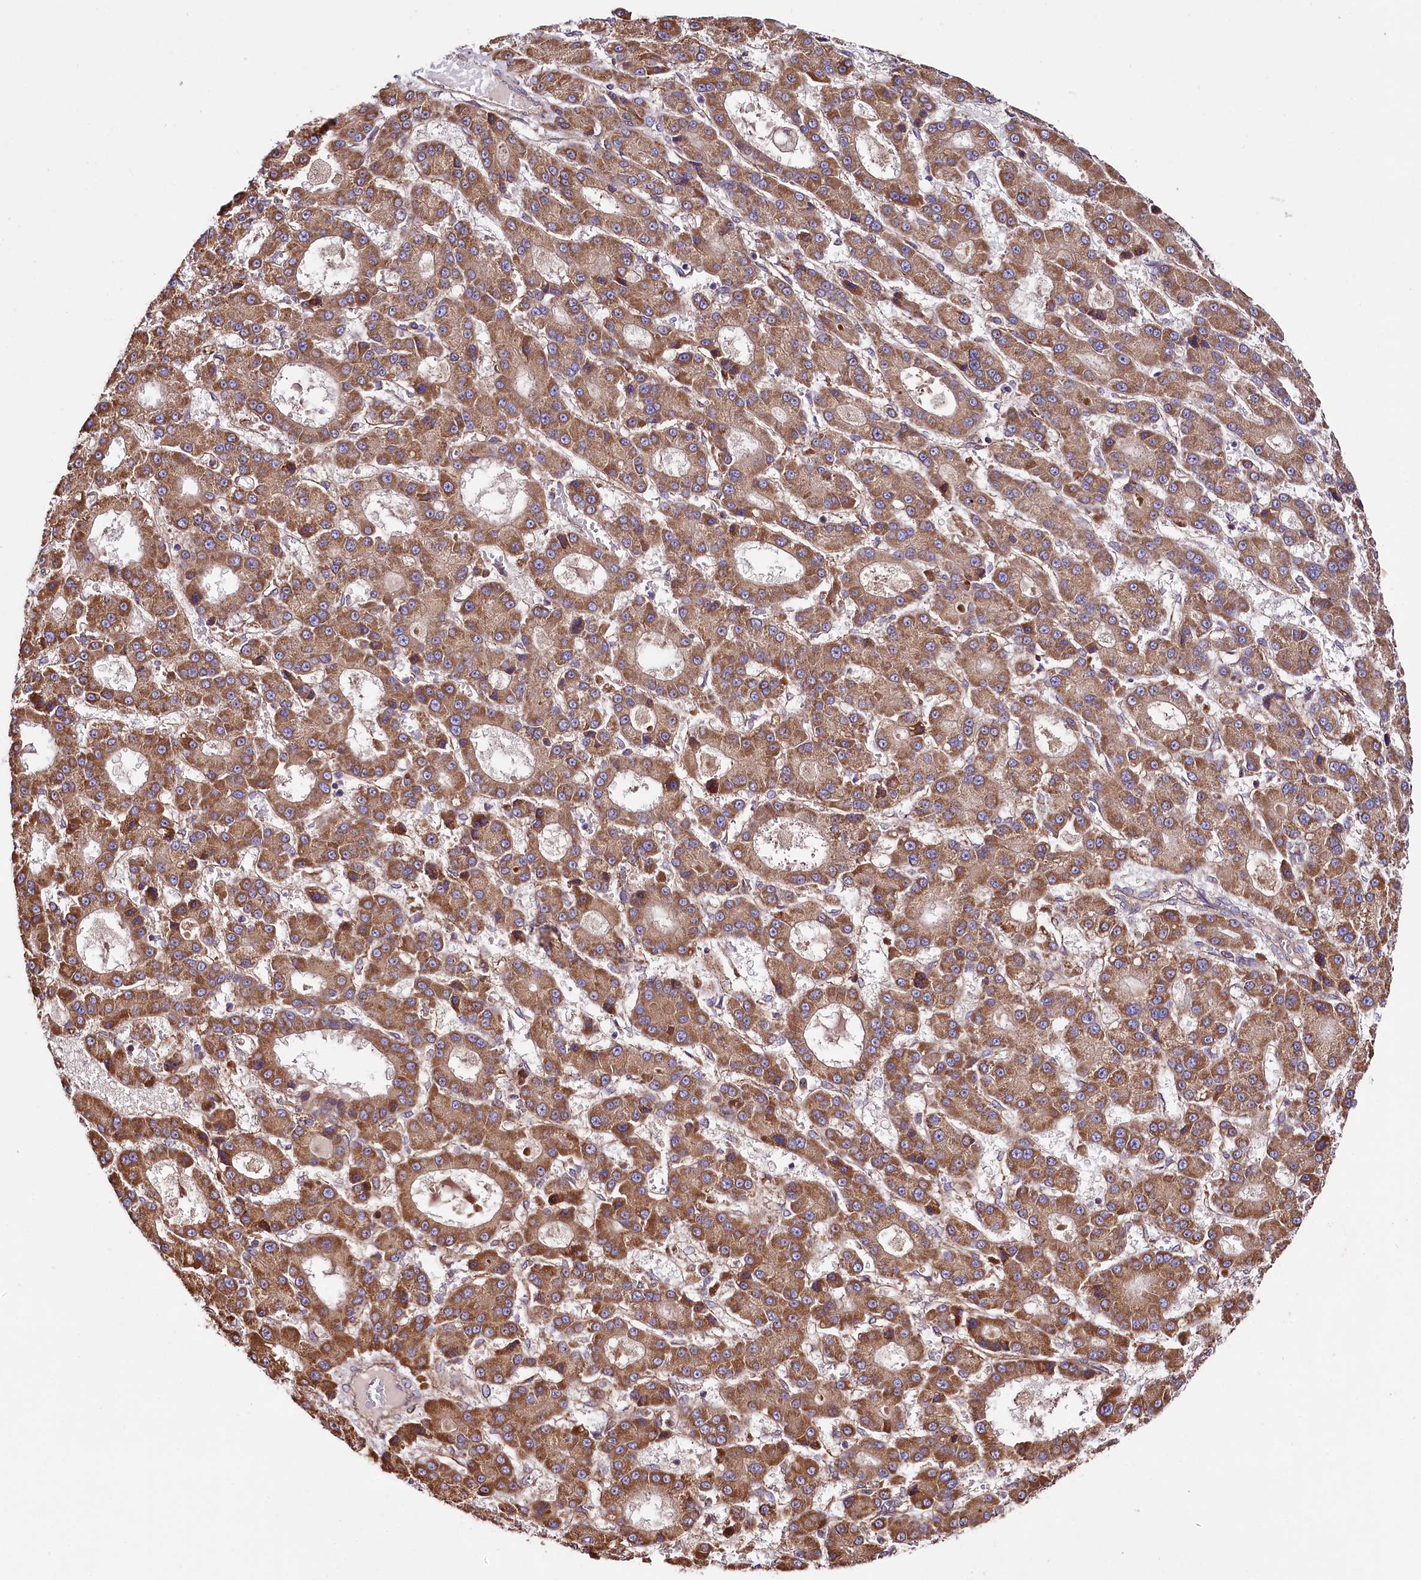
{"staining": {"intensity": "moderate", "quantity": ">75%", "location": "cytoplasmic/membranous"}, "tissue": "liver cancer", "cell_type": "Tumor cells", "image_type": "cancer", "snomed": [{"axis": "morphology", "description": "Carcinoma, Hepatocellular, NOS"}, {"axis": "topography", "description": "Liver"}], "caption": "A medium amount of moderate cytoplasmic/membranous positivity is present in approximately >75% of tumor cells in liver cancer (hepatocellular carcinoma) tissue.", "gene": "CEP295", "patient": {"sex": "male", "age": 70}}